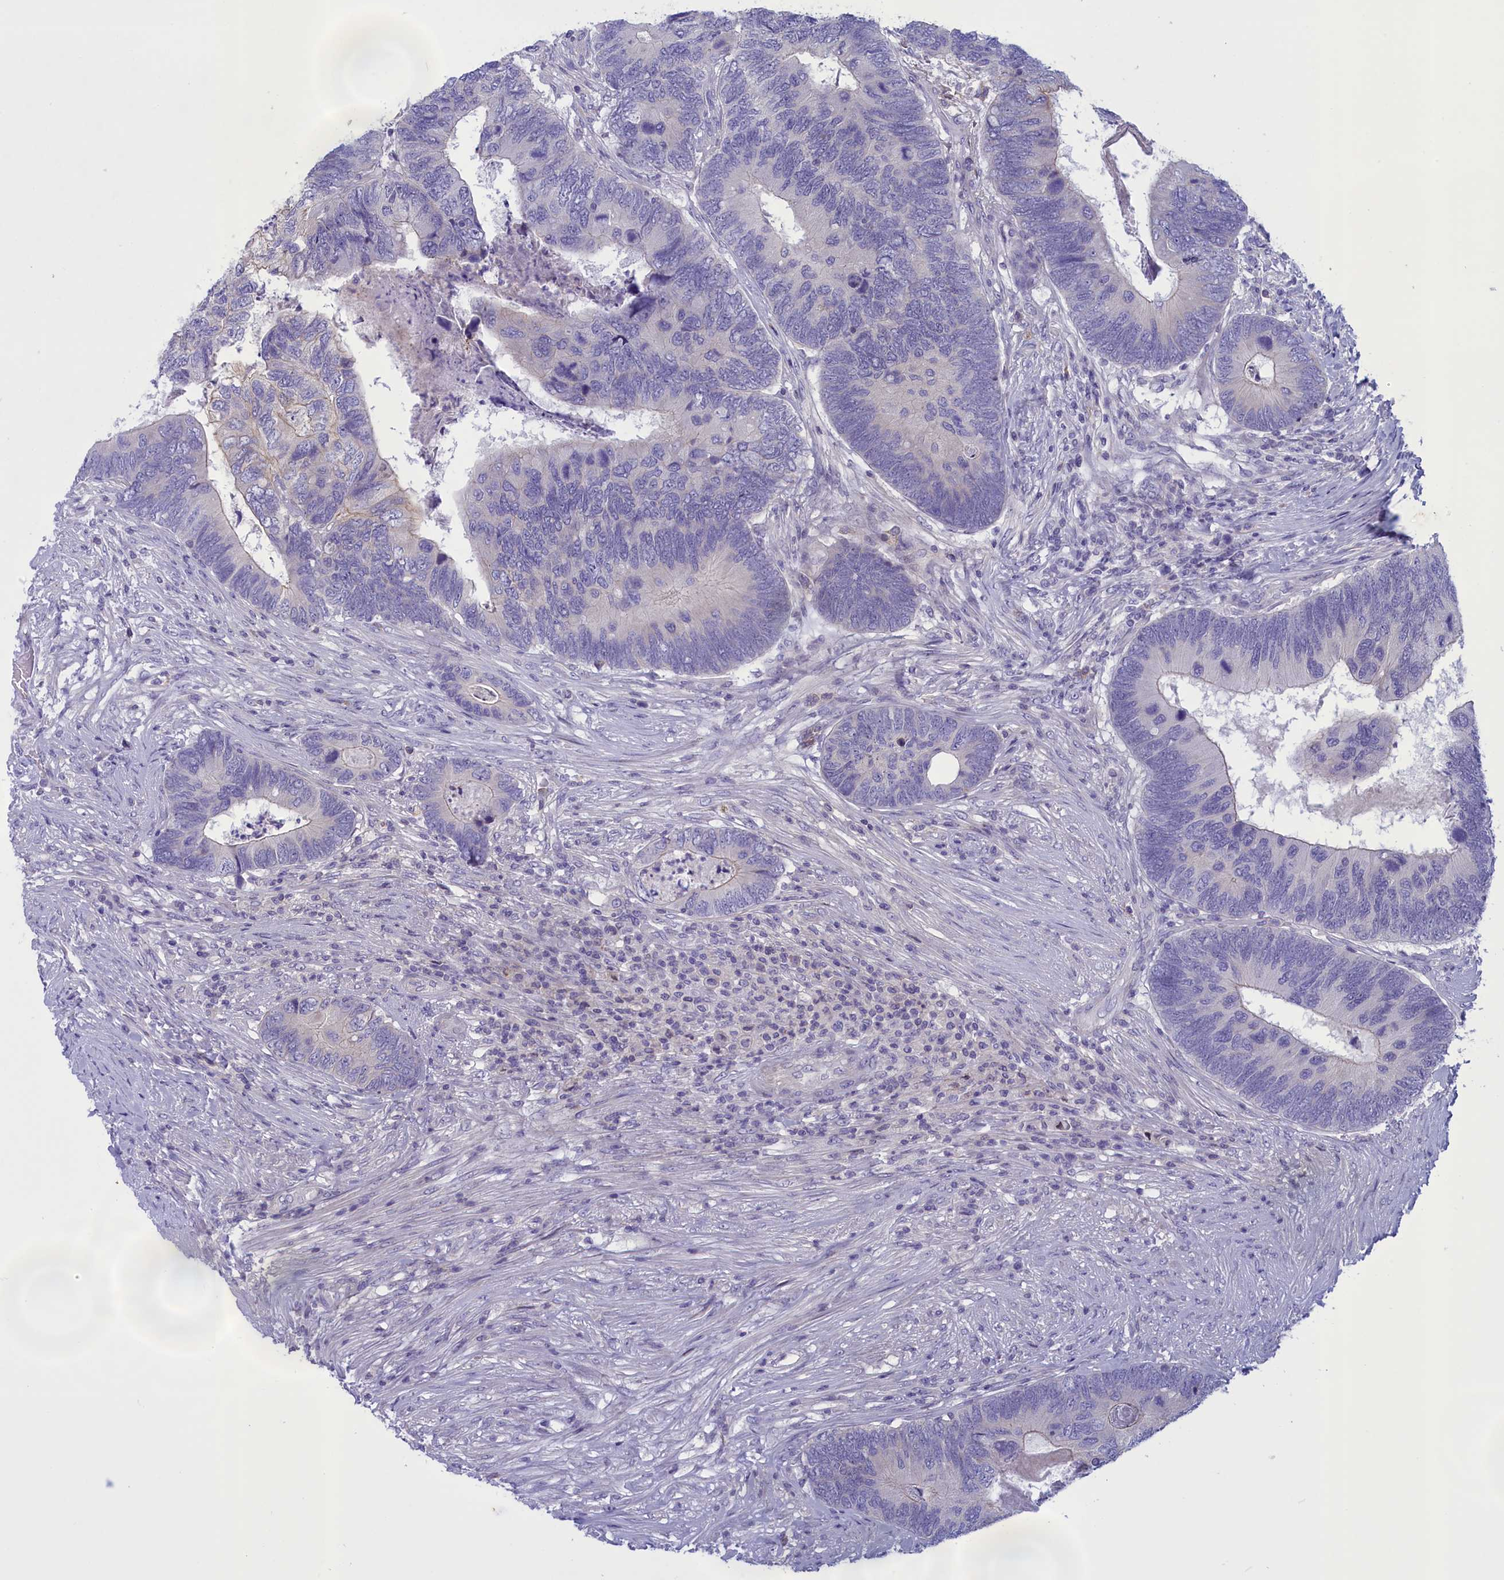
{"staining": {"intensity": "negative", "quantity": "none", "location": "none"}, "tissue": "colorectal cancer", "cell_type": "Tumor cells", "image_type": "cancer", "snomed": [{"axis": "morphology", "description": "Adenocarcinoma, NOS"}, {"axis": "topography", "description": "Colon"}], "caption": "There is no significant positivity in tumor cells of colorectal cancer (adenocarcinoma).", "gene": "CORO2A", "patient": {"sex": "female", "age": 67}}